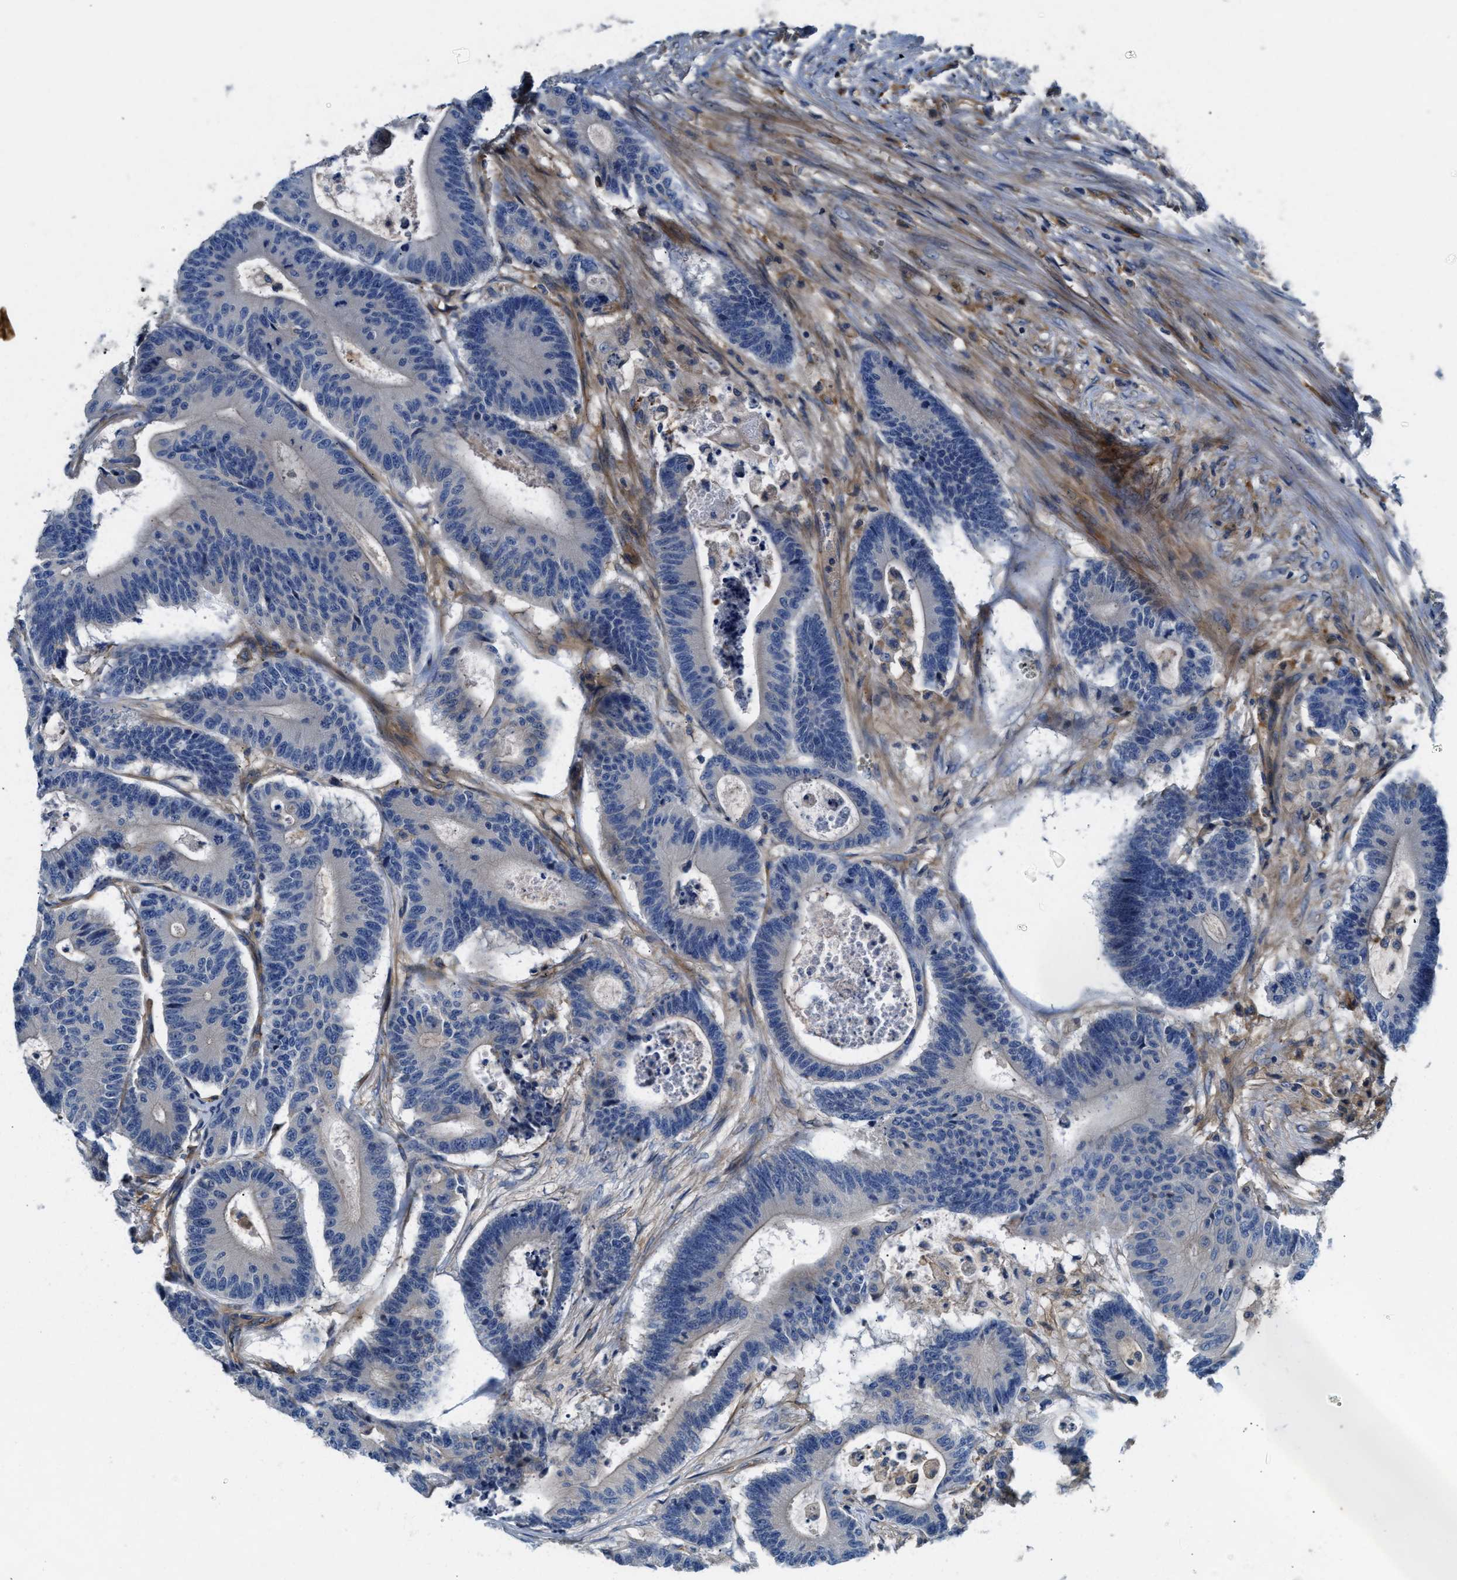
{"staining": {"intensity": "negative", "quantity": "none", "location": "none"}, "tissue": "colorectal cancer", "cell_type": "Tumor cells", "image_type": "cancer", "snomed": [{"axis": "morphology", "description": "Adenocarcinoma, NOS"}, {"axis": "topography", "description": "Colon"}], "caption": "A micrograph of human adenocarcinoma (colorectal) is negative for staining in tumor cells.", "gene": "NSUN7", "patient": {"sex": "female", "age": 84}}